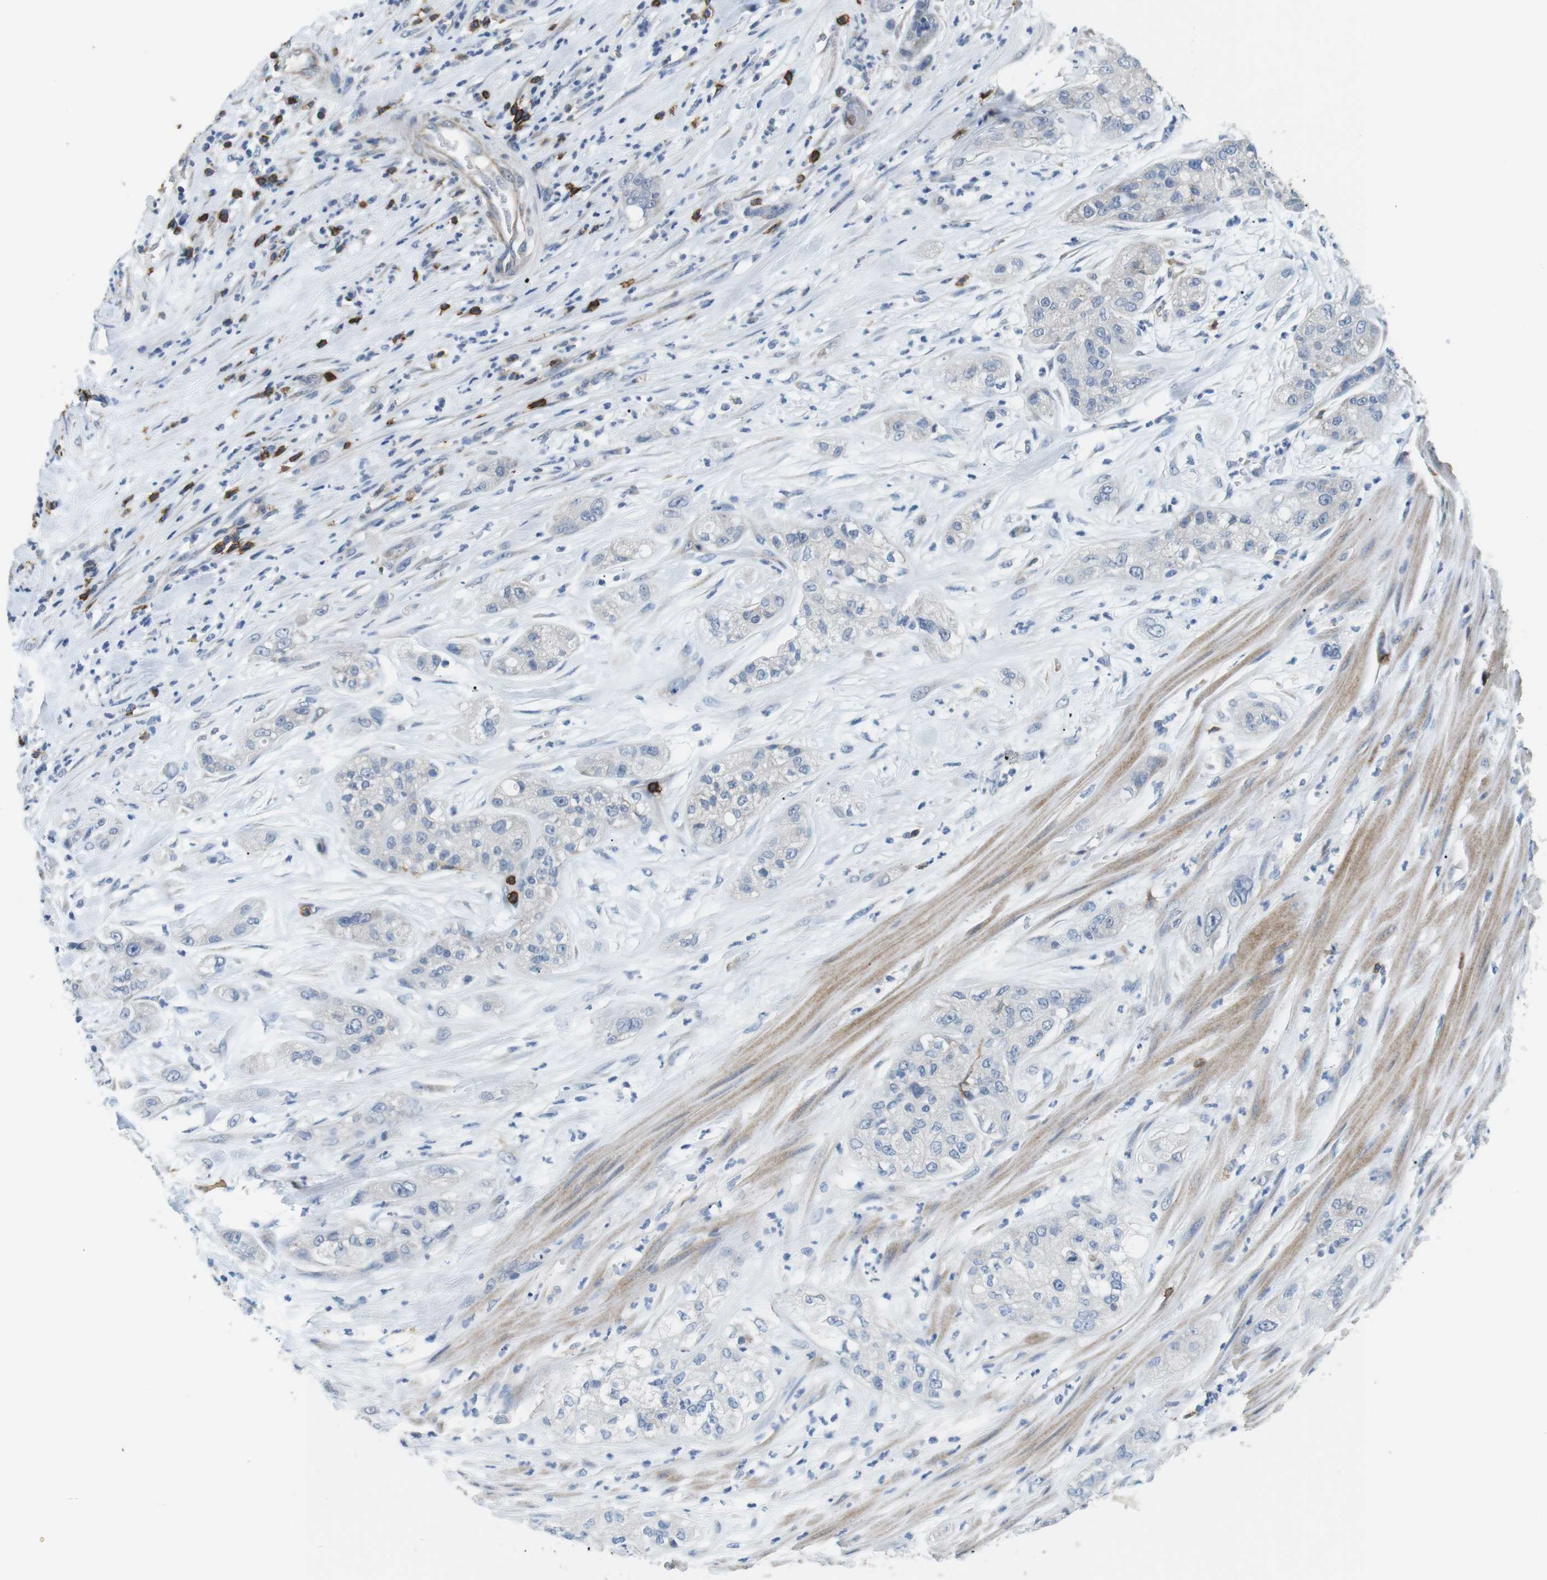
{"staining": {"intensity": "negative", "quantity": "none", "location": "none"}, "tissue": "pancreatic cancer", "cell_type": "Tumor cells", "image_type": "cancer", "snomed": [{"axis": "morphology", "description": "Adenocarcinoma, NOS"}, {"axis": "topography", "description": "Pancreas"}], "caption": "IHC of pancreatic adenocarcinoma demonstrates no positivity in tumor cells. The staining was performed using DAB to visualize the protein expression in brown, while the nuclei were stained in blue with hematoxylin (Magnification: 20x).", "gene": "CD6", "patient": {"sex": "female", "age": 78}}